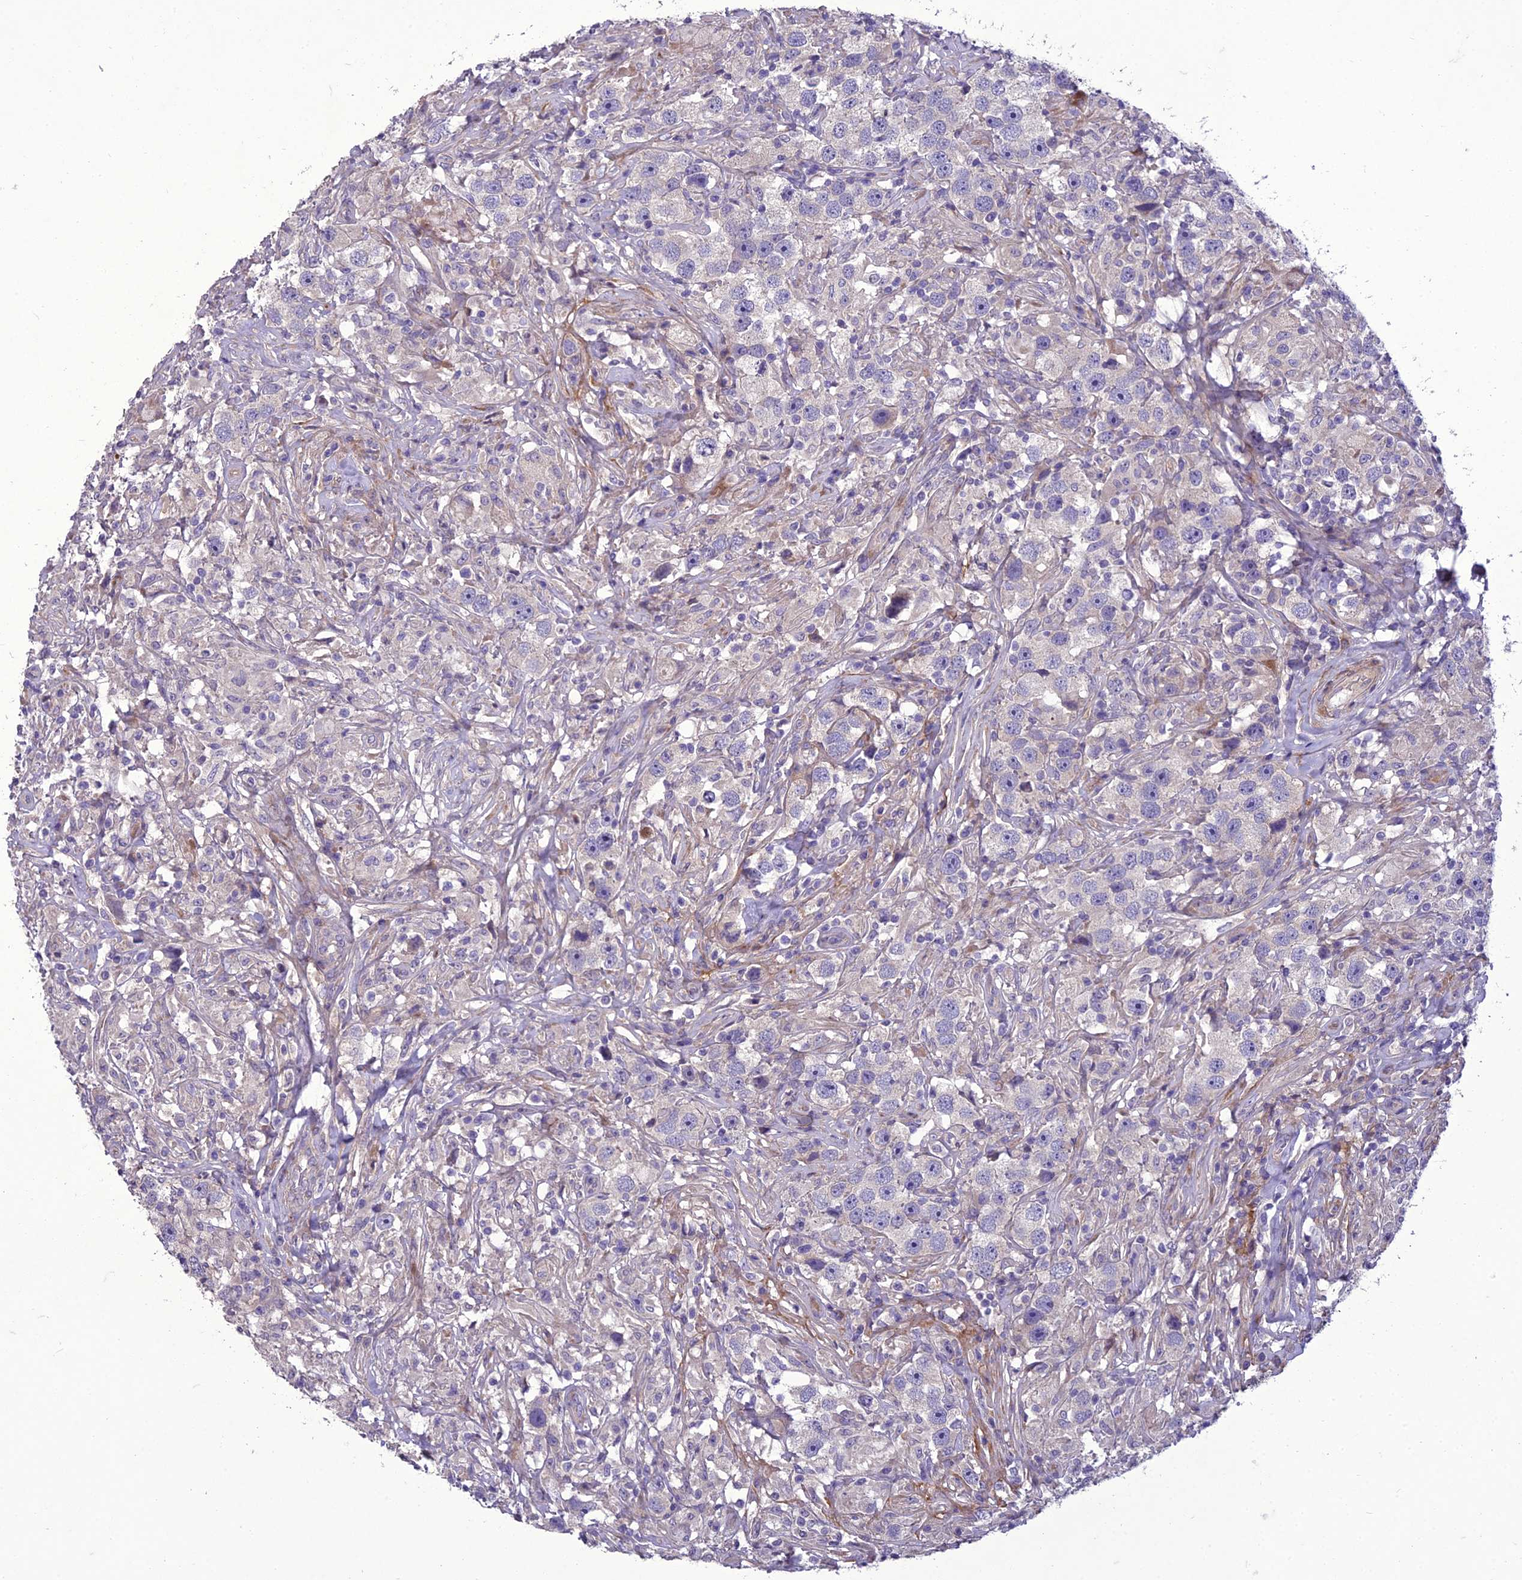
{"staining": {"intensity": "negative", "quantity": "none", "location": "none"}, "tissue": "testis cancer", "cell_type": "Tumor cells", "image_type": "cancer", "snomed": [{"axis": "morphology", "description": "Seminoma, NOS"}, {"axis": "topography", "description": "Testis"}], "caption": "Immunohistochemistry of human testis cancer shows no staining in tumor cells.", "gene": "ADIPOR2", "patient": {"sex": "male", "age": 49}}